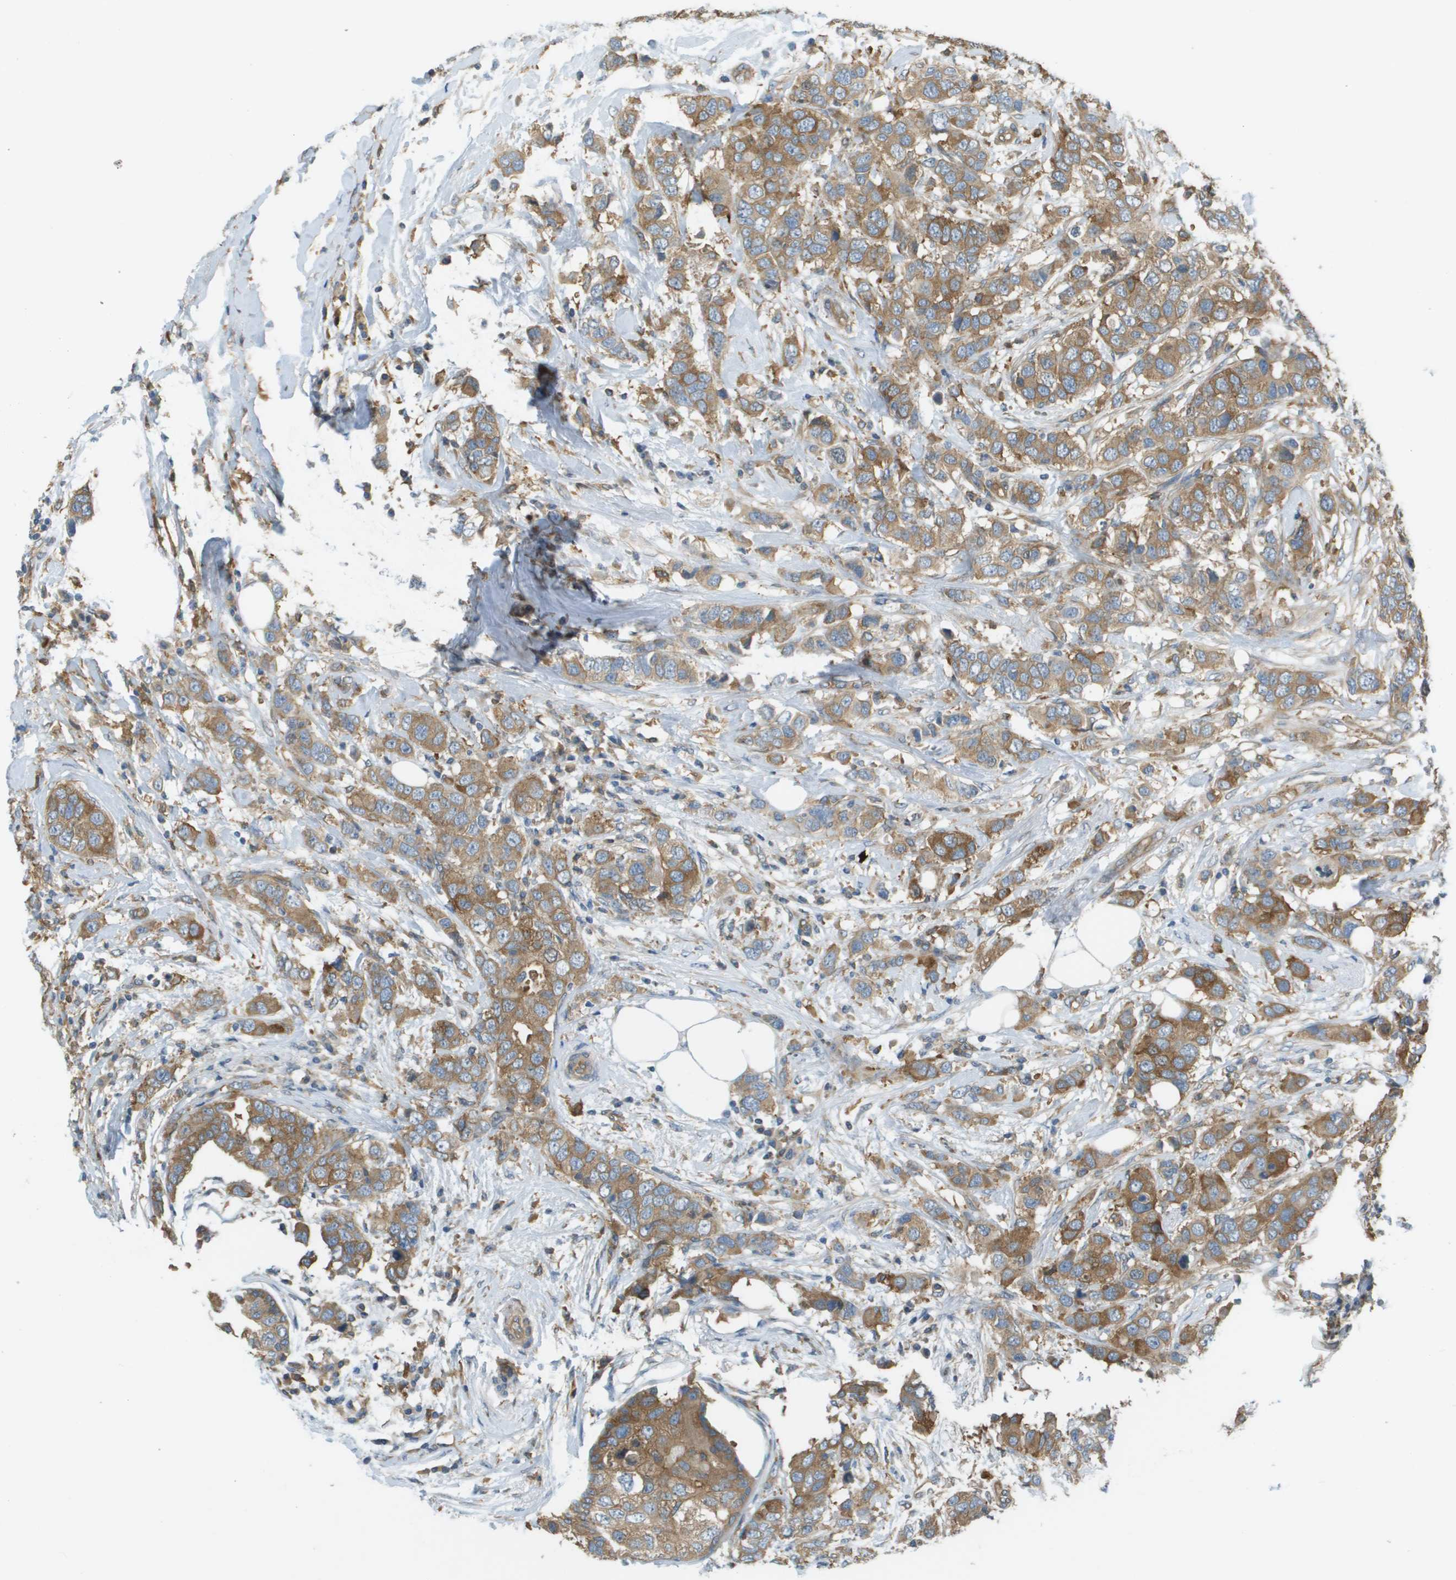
{"staining": {"intensity": "moderate", "quantity": ">75%", "location": "cytoplasmic/membranous"}, "tissue": "breast cancer", "cell_type": "Tumor cells", "image_type": "cancer", "snomed": [{"axis": "morphology", "description": "Duct carcinoma"}, {"axis": "topography", "description": "Breast"}], "caption": "Breast cancer stained with immunohistochemistry (IHC) demonstrates moderate cytoplasmic/membranous expression in about >75% of tumor cells.", "gene": "CORO1B", "patient": {"sex": "female", "age": 50}}